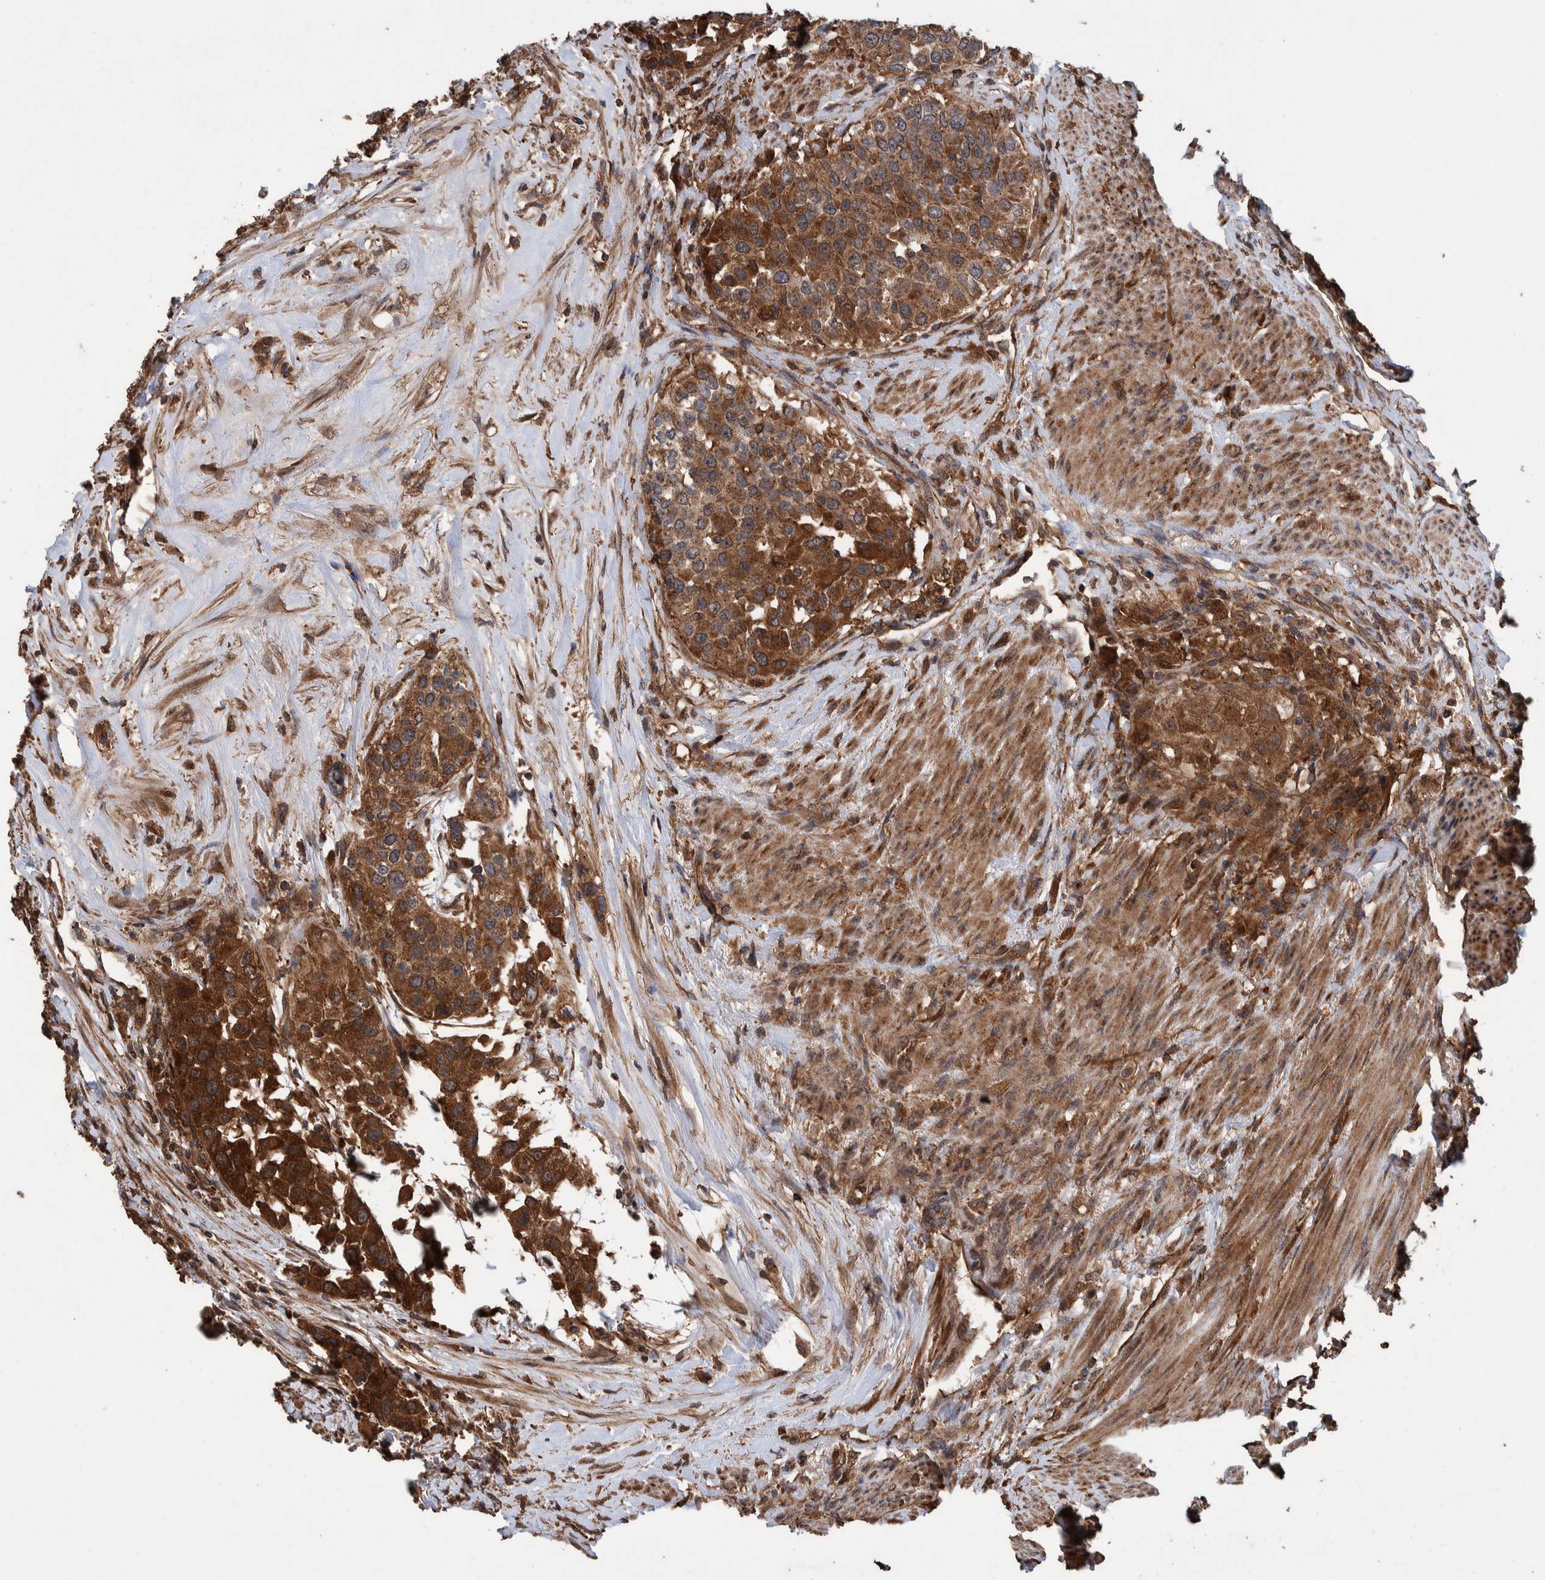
{"staining": {"intensity": "strong", "quantity": ">75%", "location": "cytoplasmic/membranous"}, "tissue": "urothelial cancer", "cell_type": "Tumor cells", "image_type": "cancer", "snomed": [{"axis": "morphology", "description": "Urothelial carcinoma, High grade"}, {"axis": "topography", "description": "Urinary bladder"}], "caption": "The photomicrograph displays immunohistochemical staining of urothelial cancer. There is strong cytoplasmic/membranous positivity is identified in about >75% of tumor cells.", "gene": "TRIM16", "patient": {"sex": "female", "age": 80}}